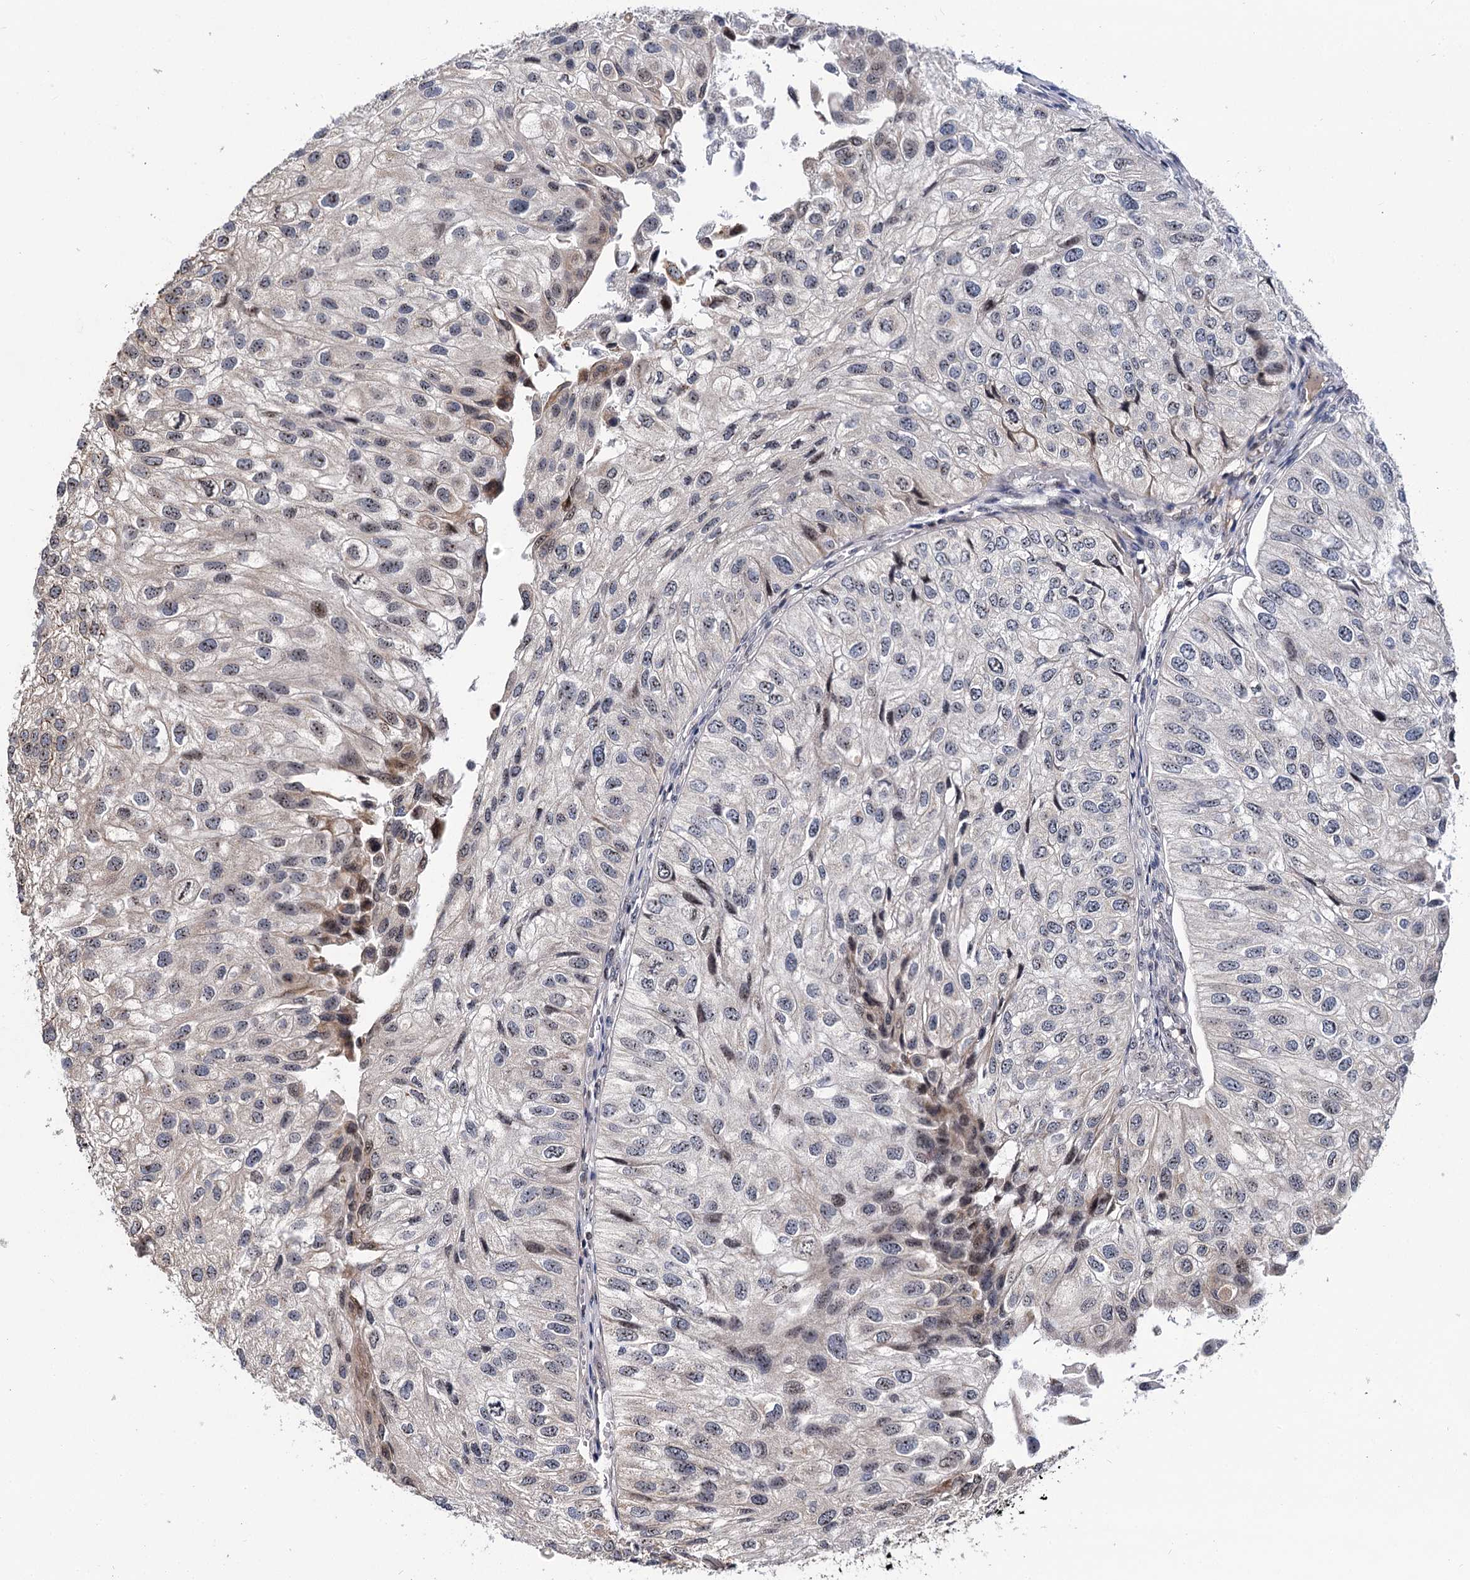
{"staining": {"intensity": "moderate", "quantity": "<25%", "location": "cytoplasmic/membranous,nuclear"}, "tissue": "urothelial cancer", "cell_type": "Tumor cells", "image_type": "cancer", "snomed": [{"axis": "morphology", "description": "Urothelial carcinoma, Low grade"}, {"axis": "topography", "description": "Urinary bladder"}], "caption": "IHC photomicrograph of neoplastic tissue: urothelial cancer stained using immunohistochemistry exhibits low levels of moderate protein expression localized specifically in the cytoplasmic/membranous and nuclear of tumor cells, appearing as a cytoplasmic/membranous and nuclear brown color.", "gene": "SUPT20H", "patient": {"sex": "female", "age": 89}}